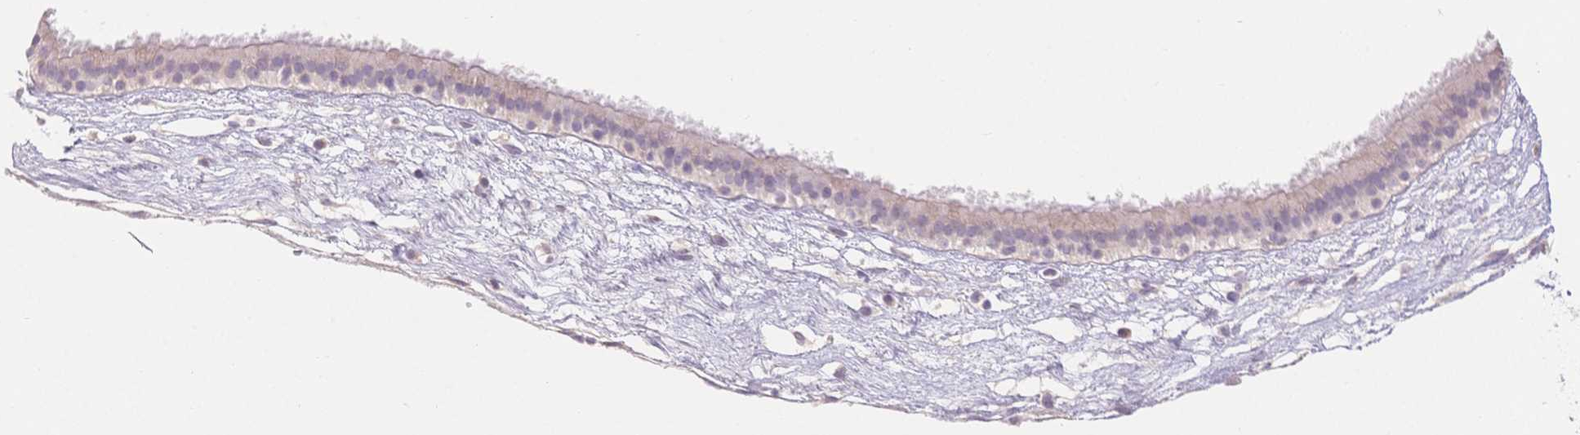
{"staining": {"intensity": "weak", "quantity": "<25%", "location": "cytoplasmic/membranous"}, "tissue": "nasopharynx", "cell_type": "Respiratory epithelial cells", "image_type": "normal", "snomed": [{"axis": "morphology", "description": "Normal tissue, NOS"}, {"axis": "topography", "description": "Nasopharynx"}], "caption": "Immunohistochemistry (IHC) photomicrograph of normal nasopharynx: human nasopharynx stained with DAB exhibits no significant protein expression in respiratory epithelial cells.", "gene": "SUV39H2", "patient": {"sex": "male", "age": 24}}